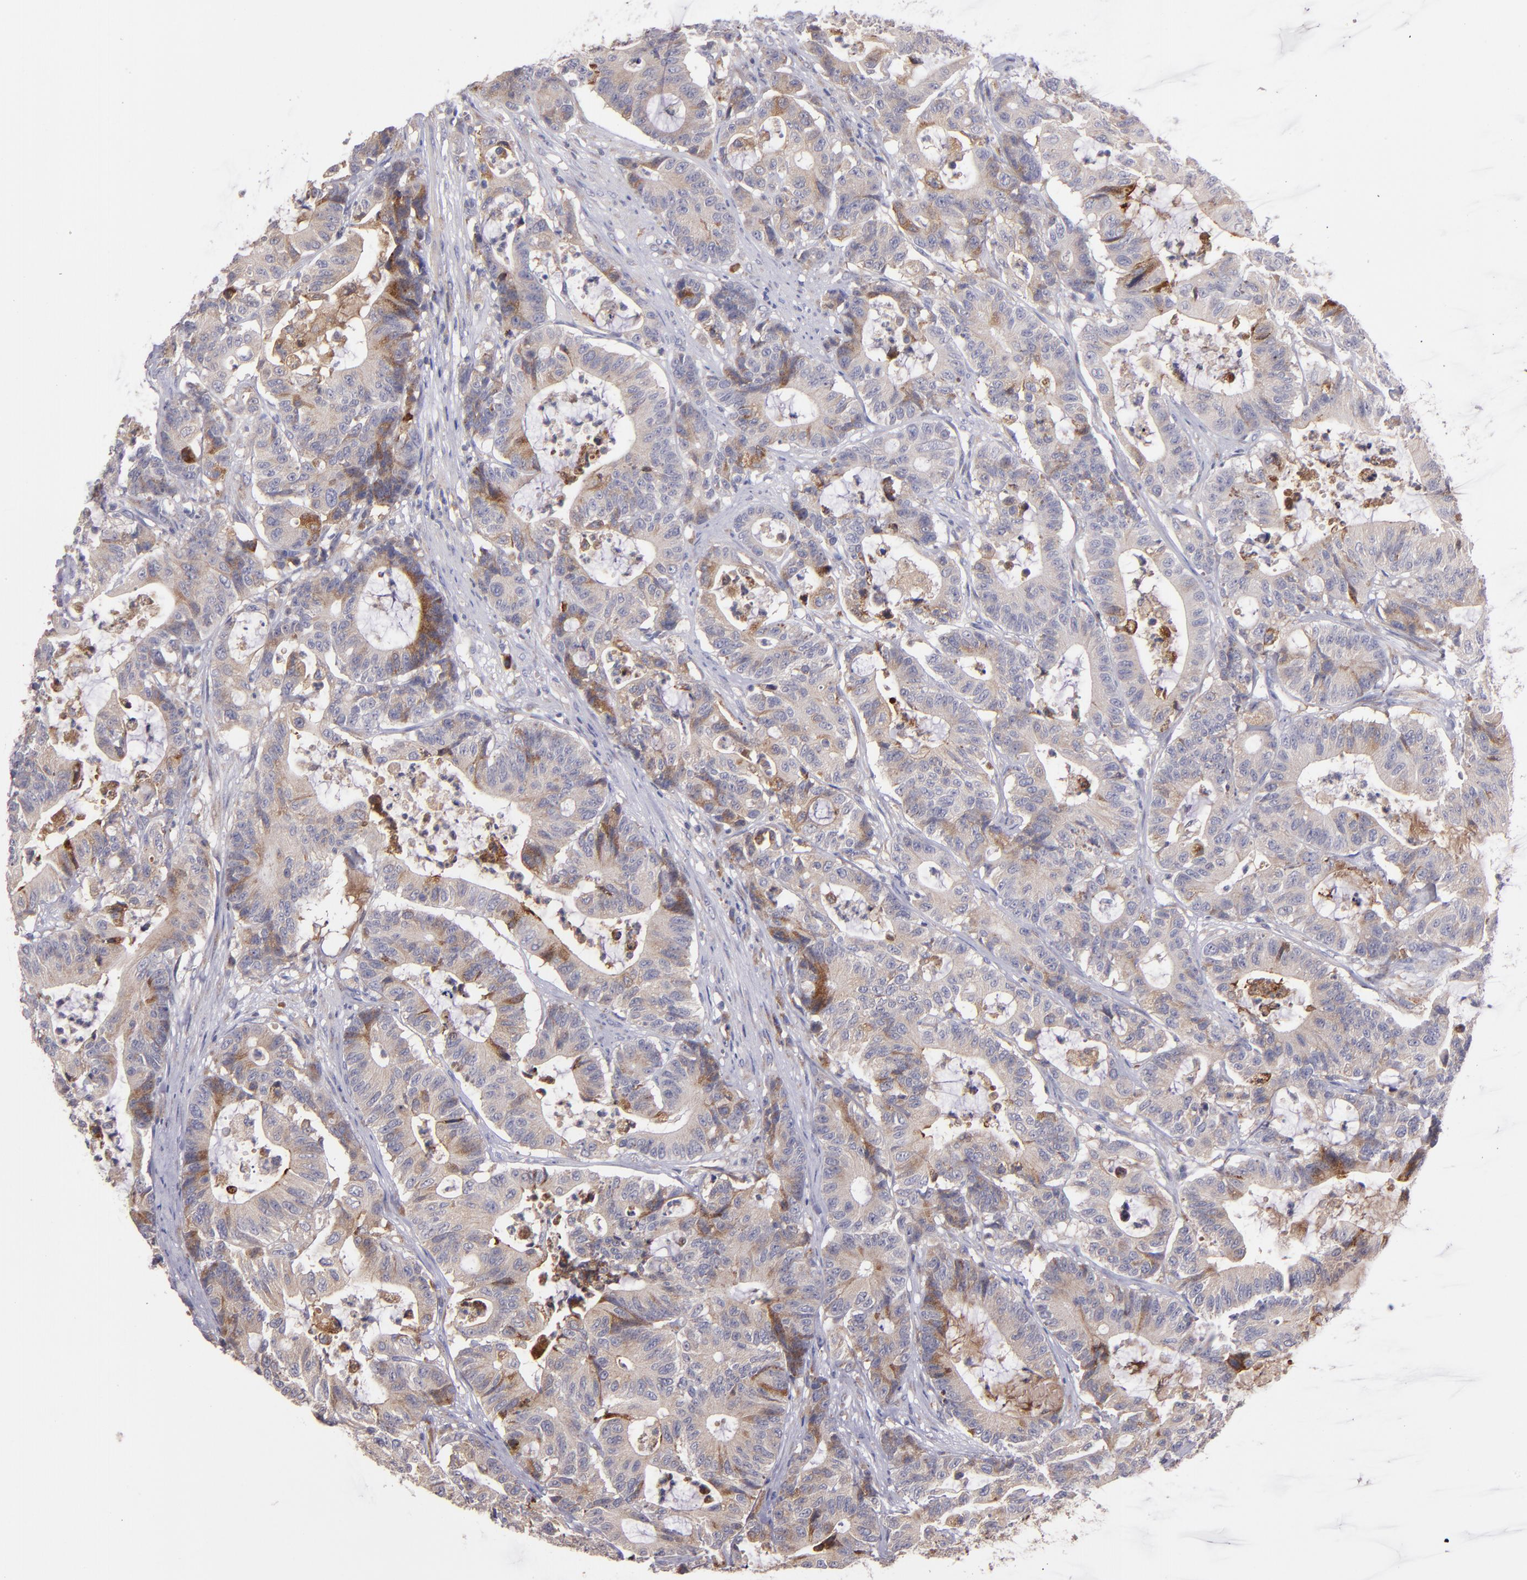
{"staining": {"intensity": "moderate", "quantity": "<25%", "location": "cytoplasmic/membranous"}, "tissue": "colorectal cancer", "cell_type": "Tumor cells", "image_type": "cancer", "snomed": [{"axis": "morphology", "description": "Adenocarcinoma, NOS"}, {"axis": "topography", "description": "Colon"}], "caption": "This is a micrograph of IHC staining of adenocarcinoma (colorectal), which shows moderate staining in the cytoplasmic/membranous of tumor cells.", "gene": "IFIH1", "patient": {"sex": "female", "age": 84}}